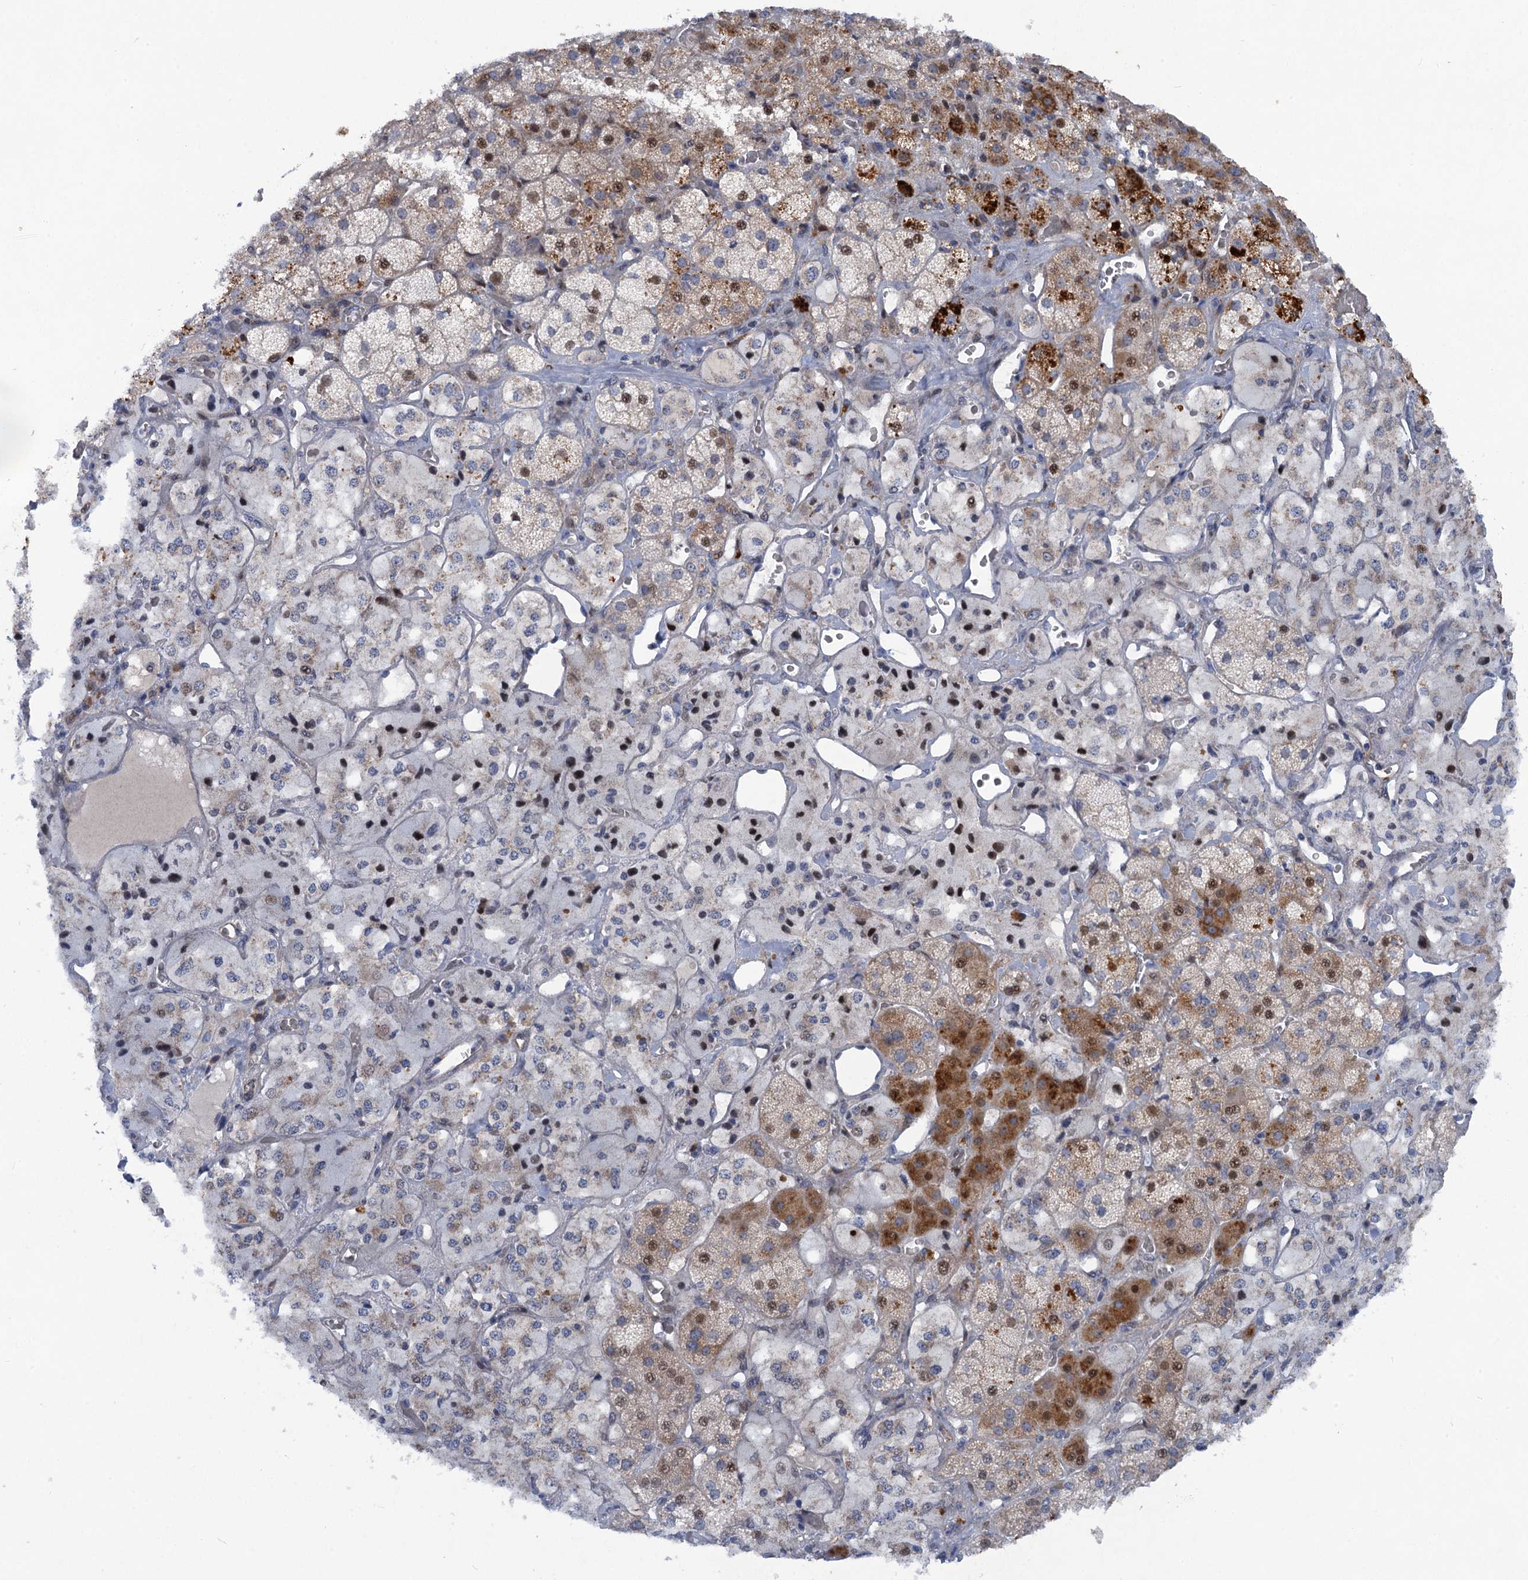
{"staining": {"intensity": "moderate", "quantity": "25%-75%", "location": "cytoplasmic/membranous,nuclear"}, "tissue": "adrenal gland", "cell_type": "Glandular cells", "image_type": "normal", "snomed": [{"axis": "morphology", "description": "Normal tissue, NOS"}, {"axis": "topography", "description": "Adrenal gland"}], "caption": "Adrenal gland stained with immunohistochemistry (IHC) displays moderate cytoplasmic/membranous,nuclear expression in about 25%-75% of glandular cells.", "gene": "QPCTL", "patient": {"sex": "male", "age": 57}}